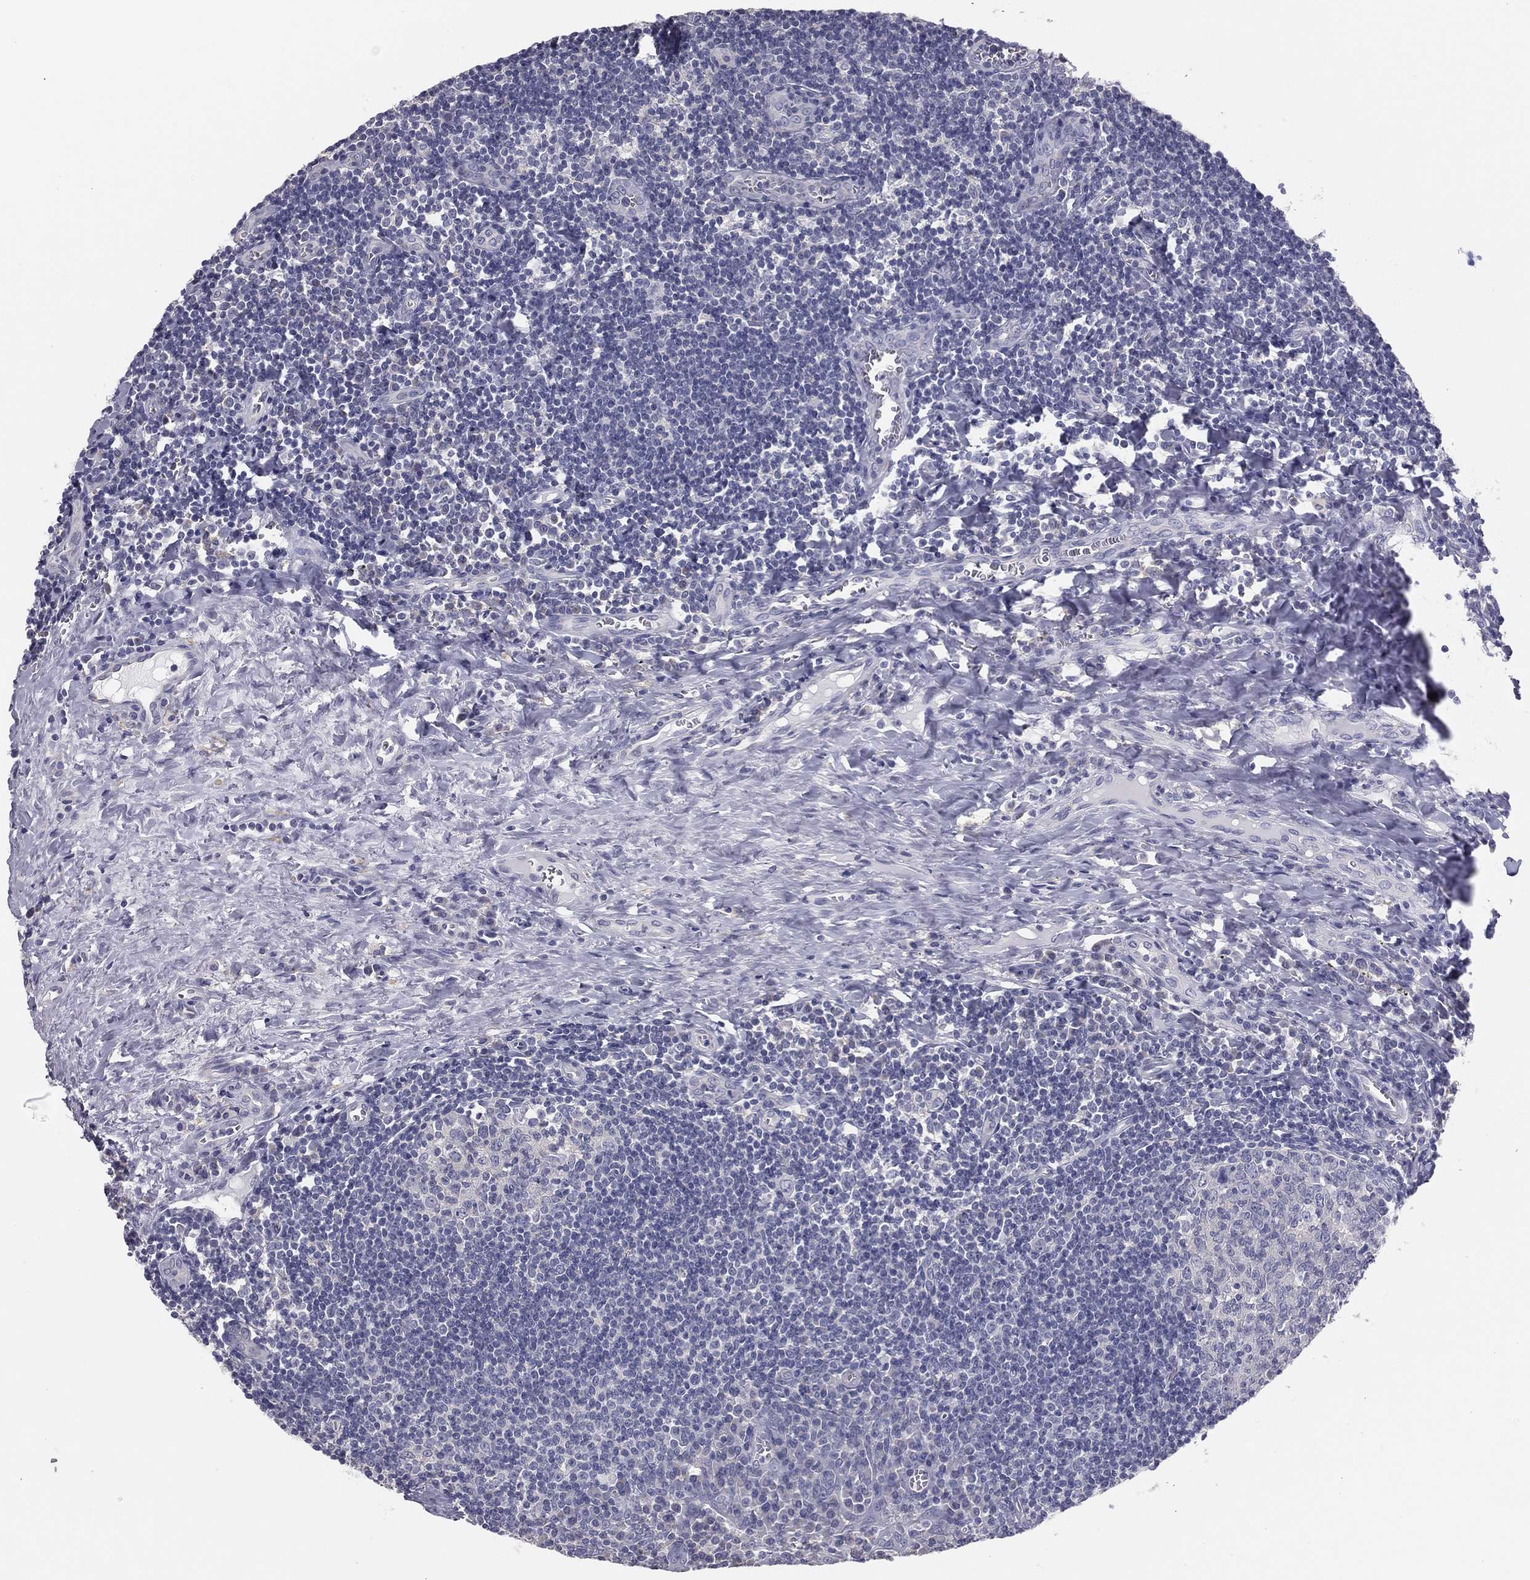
{"staining": {"intensity": "negative", "quantity": "none", "location": "none"}, "tissue": "tonsil", "cell_type": "Germinal center cells", "image_type": "normal", "snomed": [{"axis": "morphology", "description": "Normal tissue, NOS"}, {"axis": "morphology", "description": "Inflammation, NOS"}, {"axis": "topography", "description": "Tonsil"}], "caption": "Unremarkable tonsil was stained to show a protein in brown. There is no significant positivity in germinal center cells. Brightfield microscopy of immunohistochemistry stained with DAB (3,3'-diaminobenzidine) (brown) and hematoxylin (blue), captured at high magnification.", "gene": "MUC13", "patient": {"sex": "female", "age": 31}}